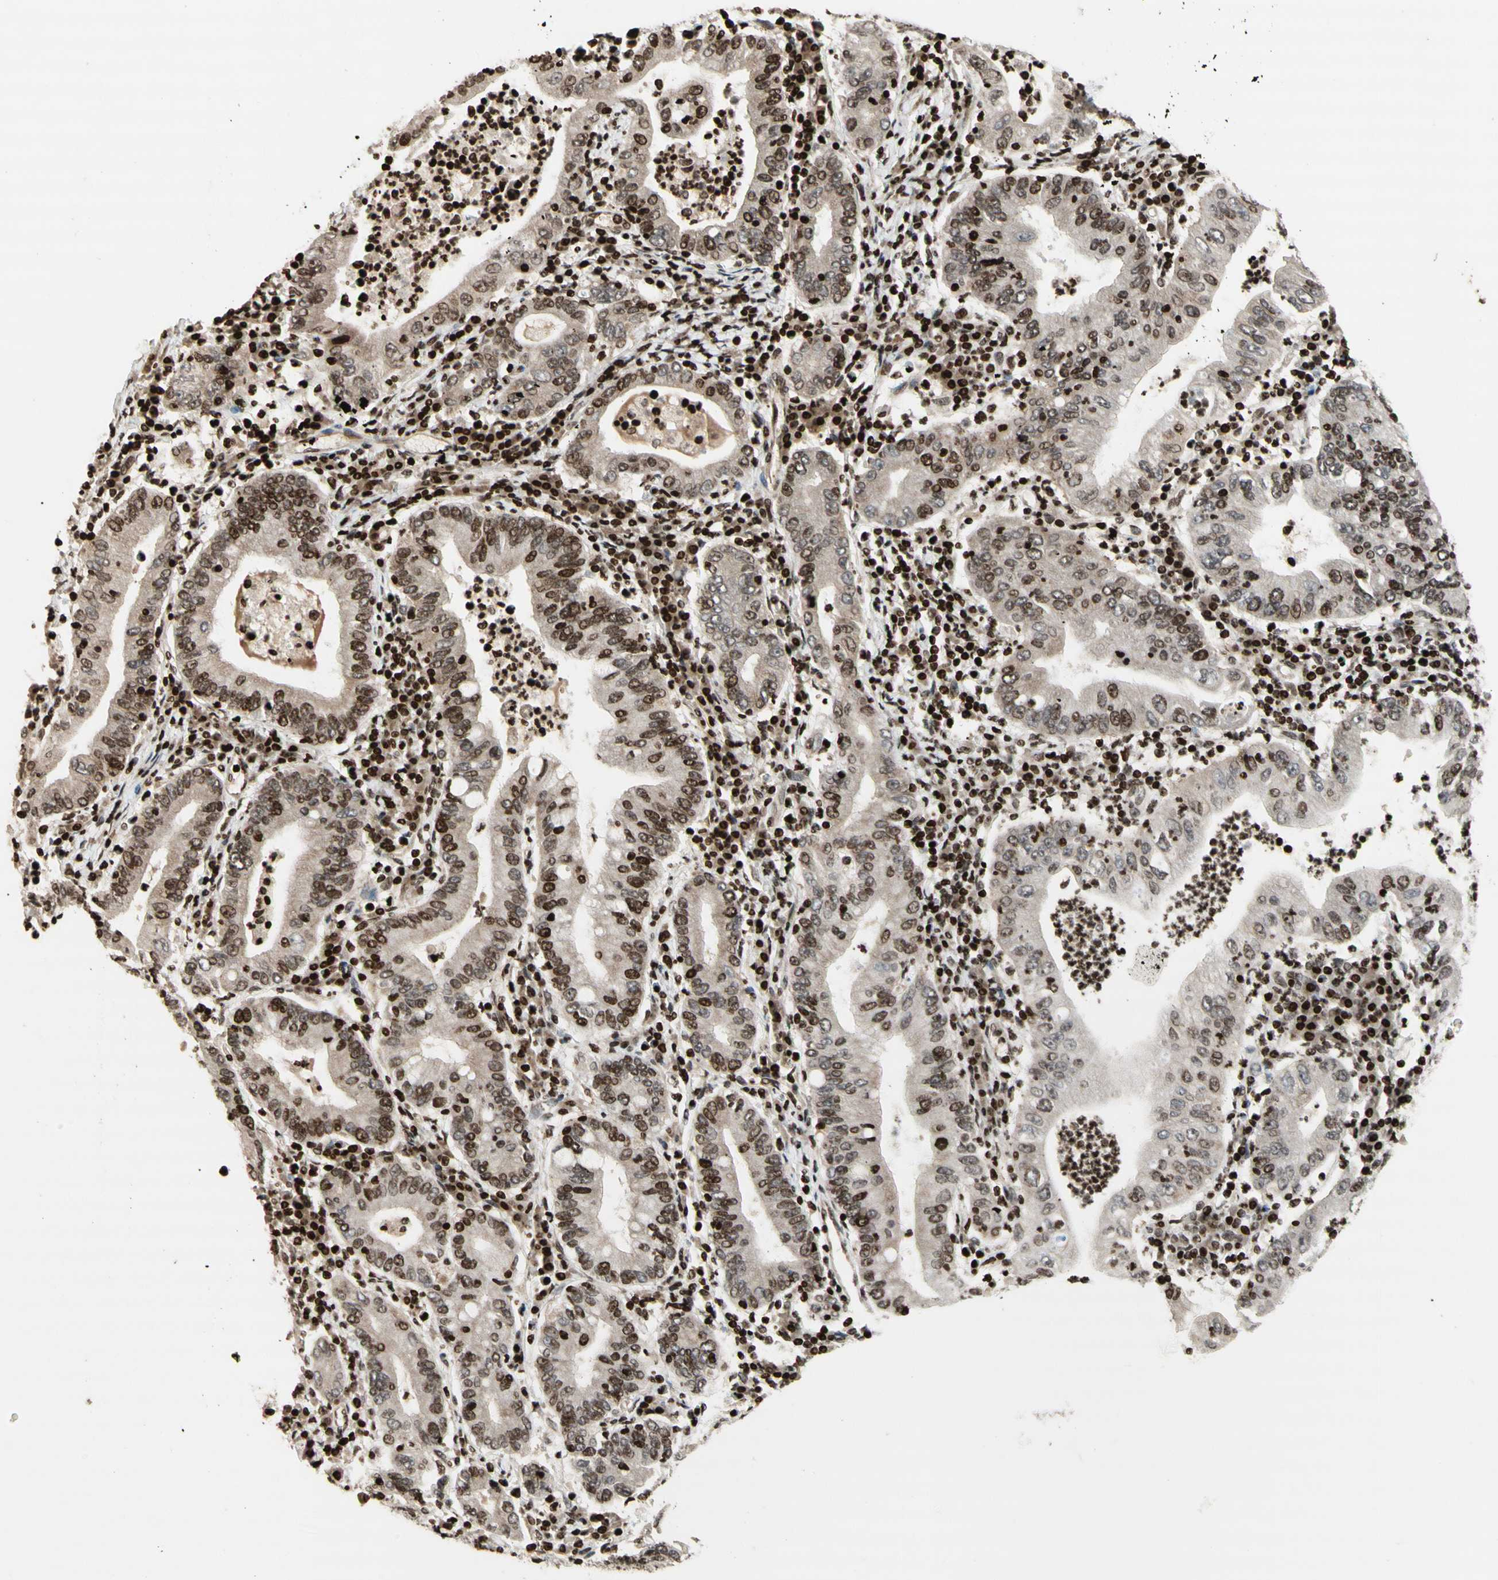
{"staining": {"intensity": "moderate", "quantity": "25%-75%", "location": "cytoplasmic/membranous,nuclear"}, "tissue": "stomach cancer", "cell_type": "Tumor cells", "image_type": "cancer", "snomed": [{"axis": "morphology", "description": "Normal tissue, NOS"}, {"axis": "morphology", "description": "Adenocarcinoma, NOS"}, {"axis": "topography", "description": "Esophagus"}, {"axis": "topography", "description": "Stomach, upper"}, {"axis": "topography", "description": "Peripheral nerve tissue"}], "caption": "DAB (3,3'-diaminobenzidine) immunohistochemical staining of stomach cancer displays moderate cytoplasmic/membranous and nuclear protein positivity in about 25%-75% of tumor cells. (IHC, brightfield microscopy, high magnification).", "gene": "POLA1", "patient": {"sex": "male", "age": 62}}